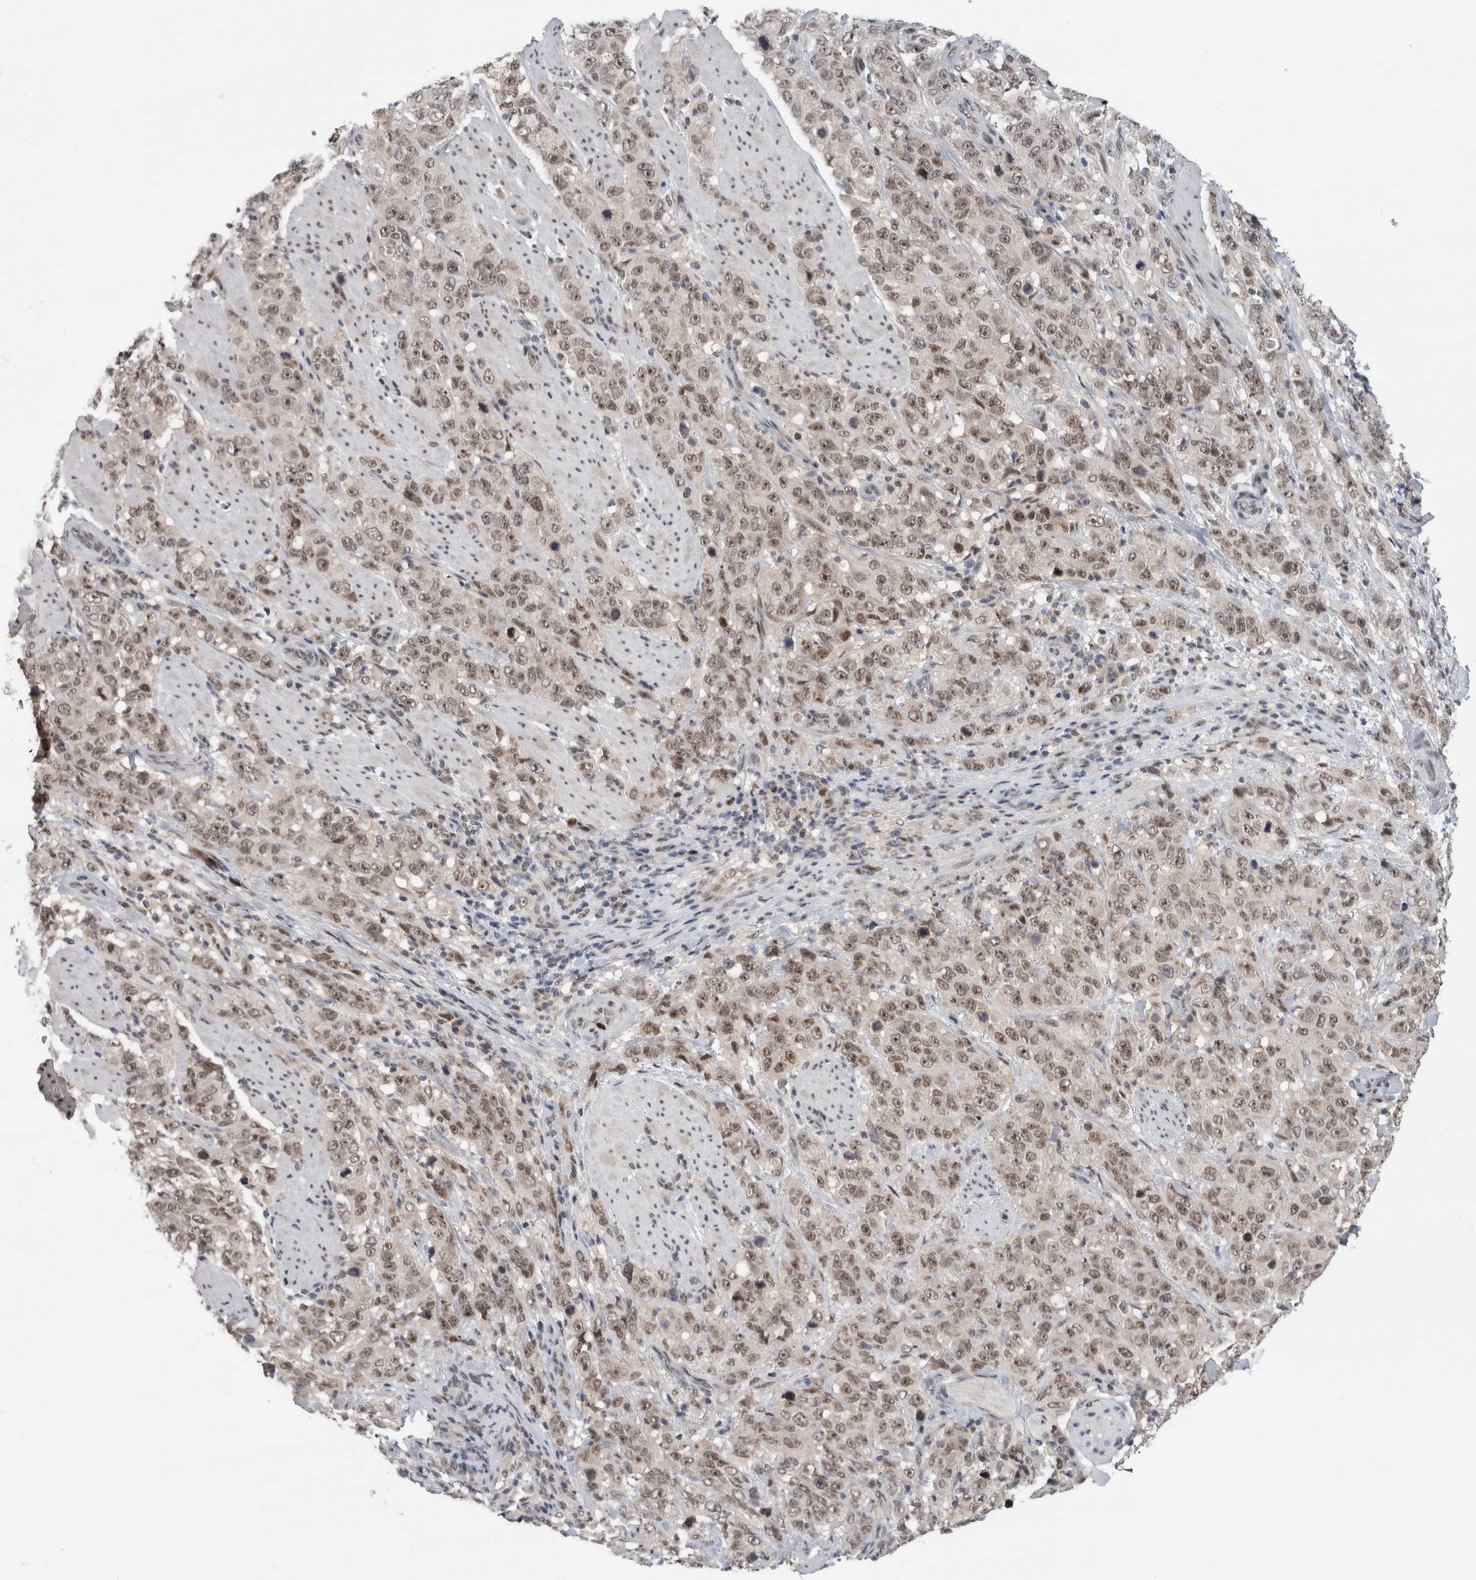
{"staining": {"intensity": "weak", "quantity": ">75%", "location": "nuclear"}, "tissue": "stomach cancer", "cell_type": "Tumor cells", "image_type": "cancer", "snomed": [{"axis": "morphology", "description": "Adenocarcinoma, NOS"}, {"axis": "topography", "description": "Stomach"}], "caption": "Immunohistochemical staining of human adenocarcinoma (stomach) reveals weak nuclear protein staining in about >75% of tumor cells.", "gene": "ZNF521", "patient": {"sex": "male", "age": 48}}